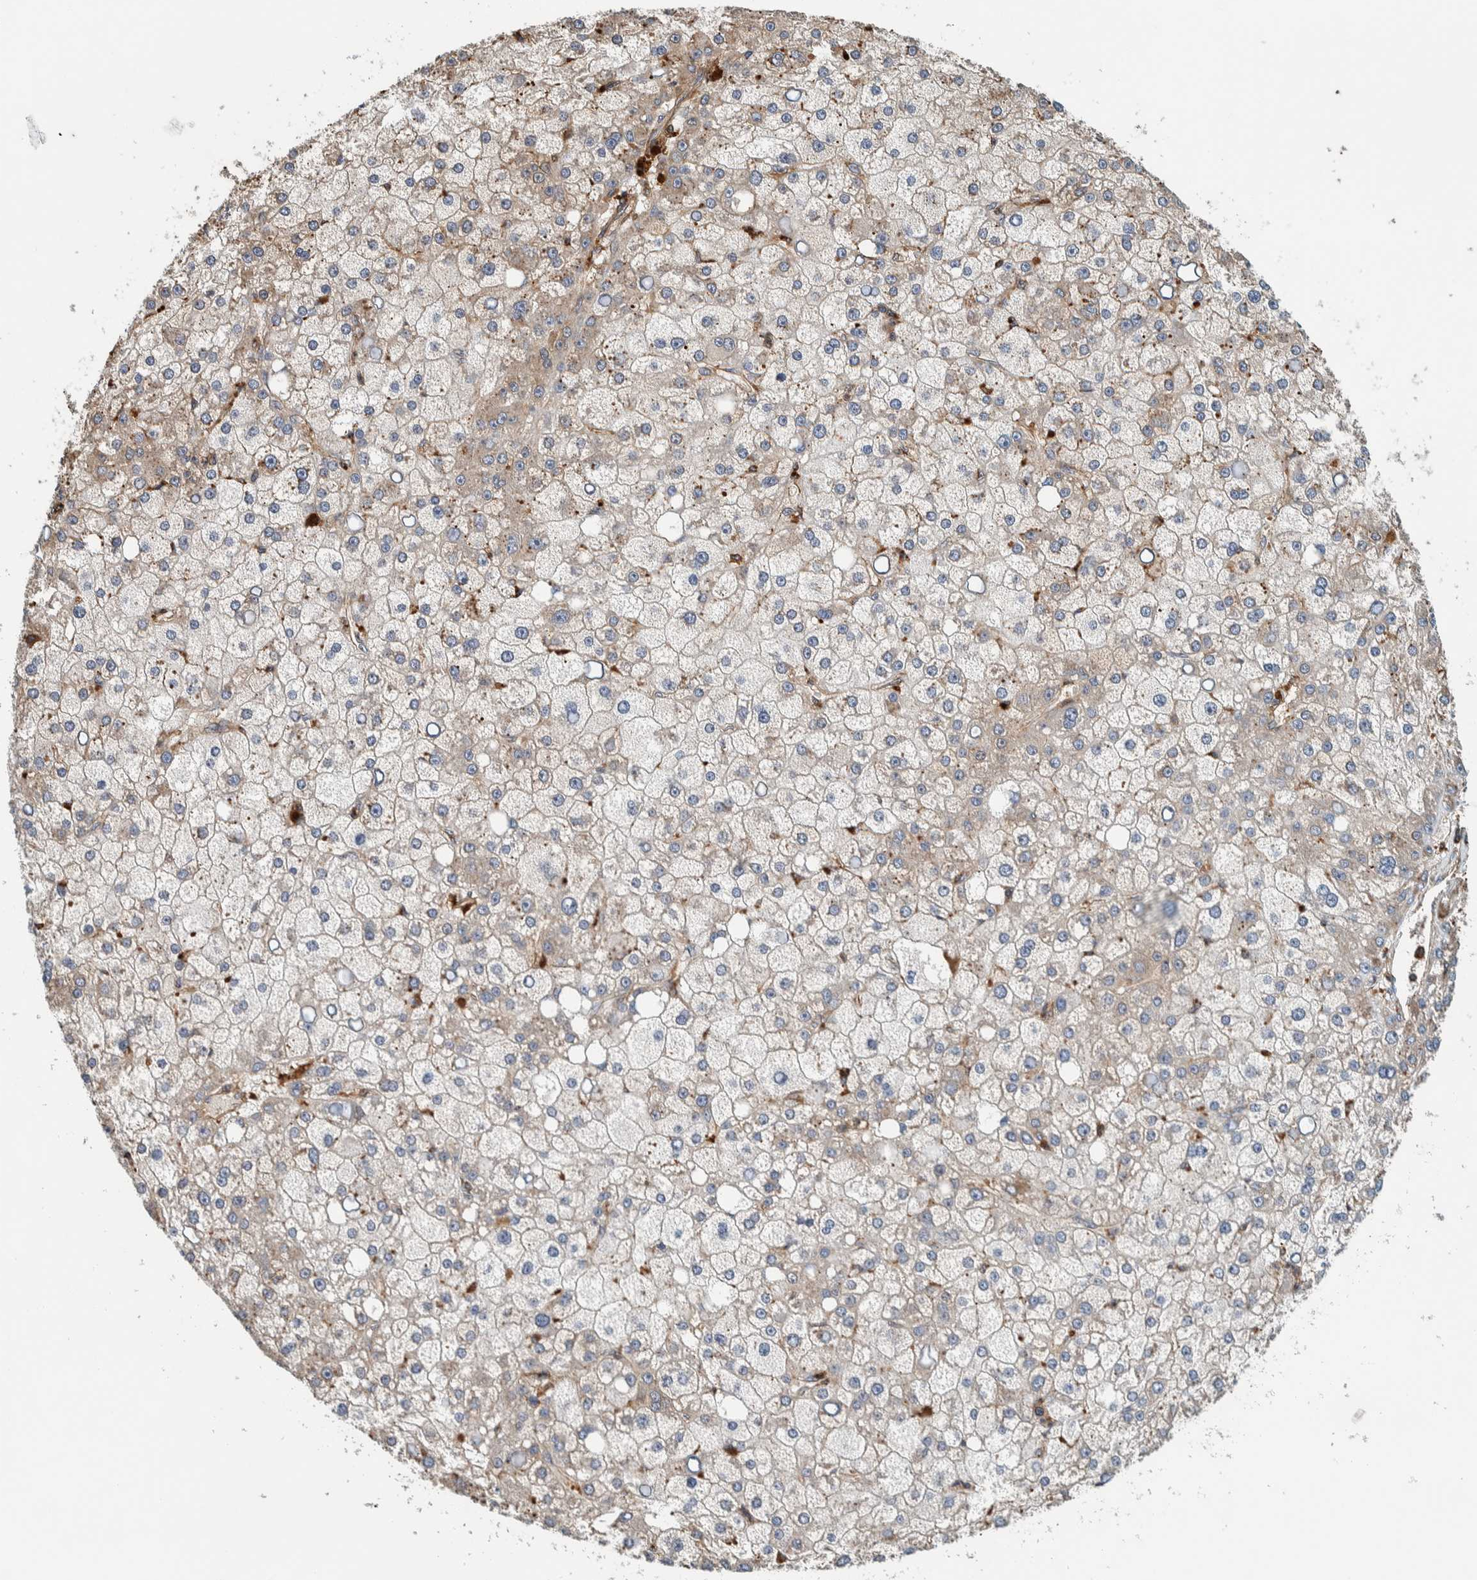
{"staining": {"intensity": "weak", "quantity": "<25%", "location": "cytoplasmic/membranous"}, "tissue": "liver cancer", "cell_type": "Tumor cells", "image_type": "cancer", "snomed": [{"axis": "morphology", "description": "Carcinoma, Hepatocellular, NOS"}, {"axis": "topography", "description": "Liver"}], "caption": "The histopathology image demonstrates no significant positivity in tumor cells of liver hepatocellular carcinoma. Brightfield microscopy of IHC stained with DAB (brown) and hematoxylin (blue), captured at high magnification.", "gene": "PLA2G3", "patient": {"sex": "male", "age": 67}}